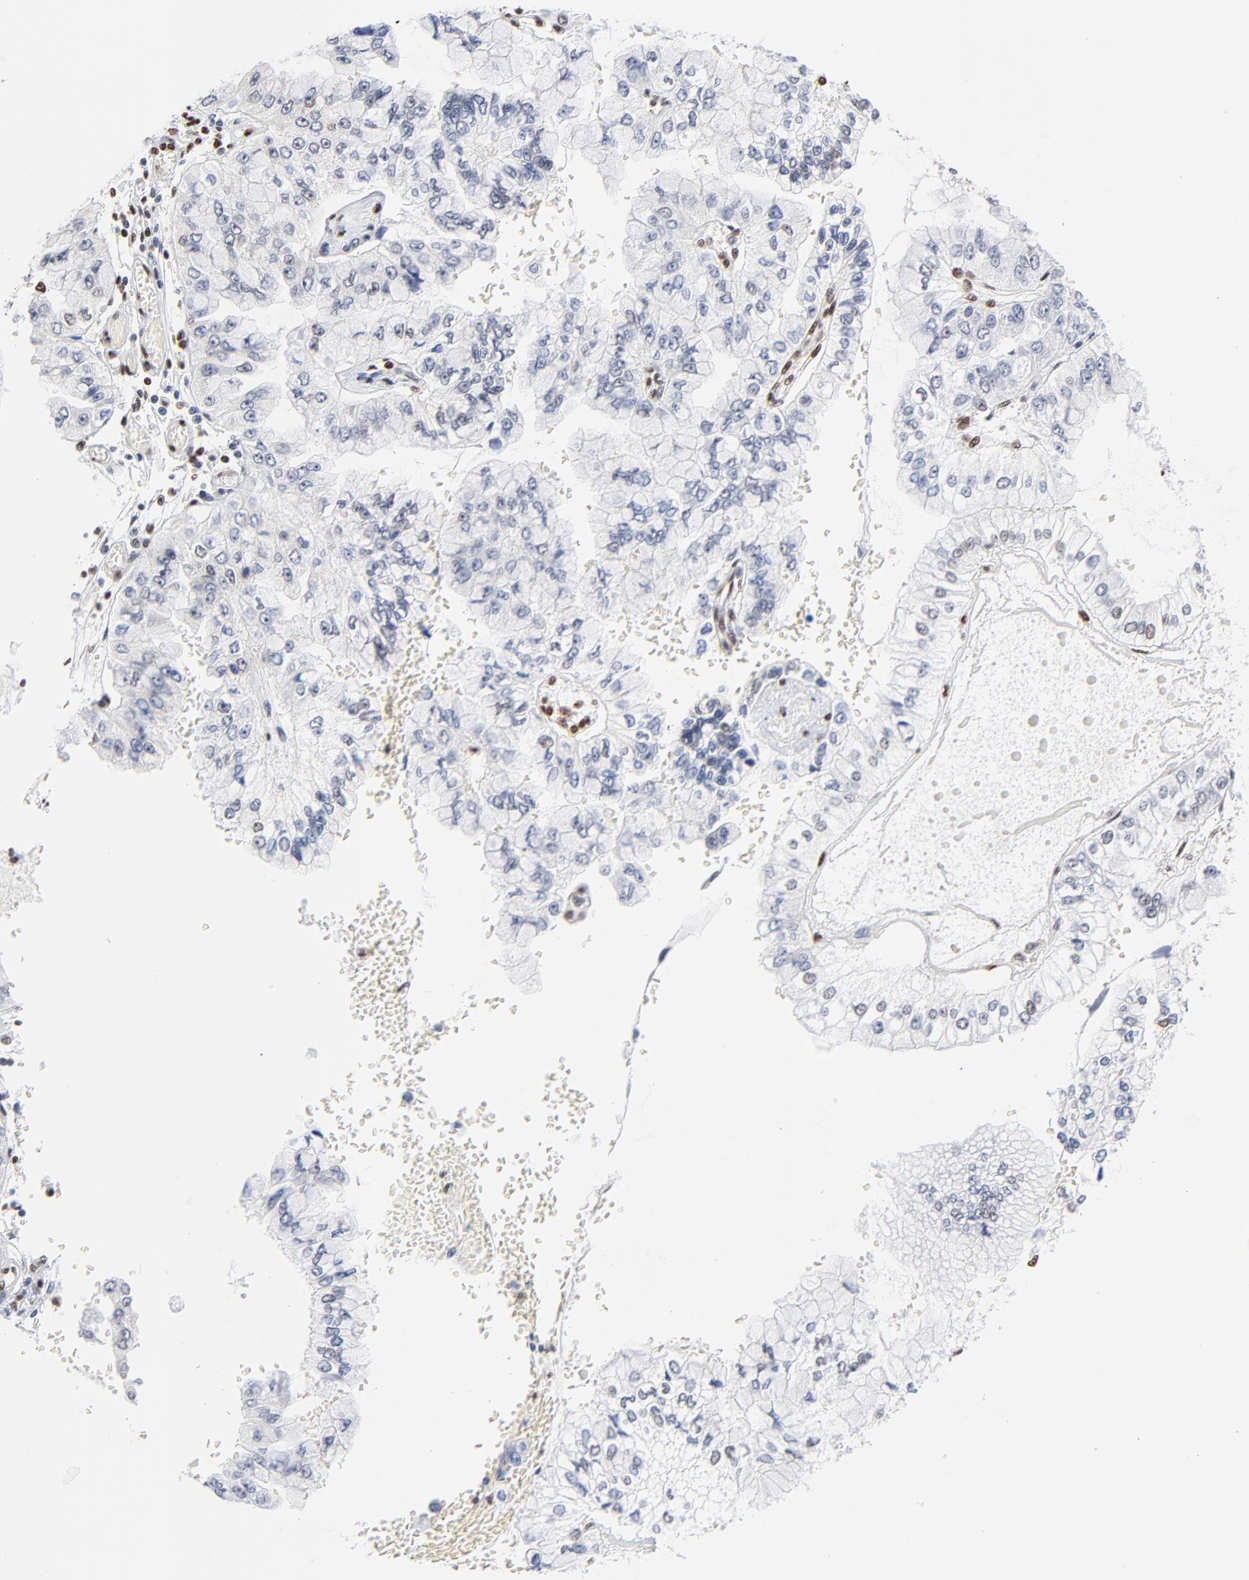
{"staining": {"intensity": "negative", "quantity": "none", "location": "none"}, "tissue": "liver cancer", "cell_type": "Tumor cells", "image_type": "cancer", "snomed": [{"axis": "morphology", "description": "Cholangiocarcinoma"}, {"axis": "topography", "description": "Liver"}], "caption": "High power microscopy histopathology image of an immunohistochemistry image of liver cancer, revealing no significant positivity in tumor cells. Nuclei are stained in blue.", "gene": "CREB1", "patient": {"sex": "female", "age": 79}}